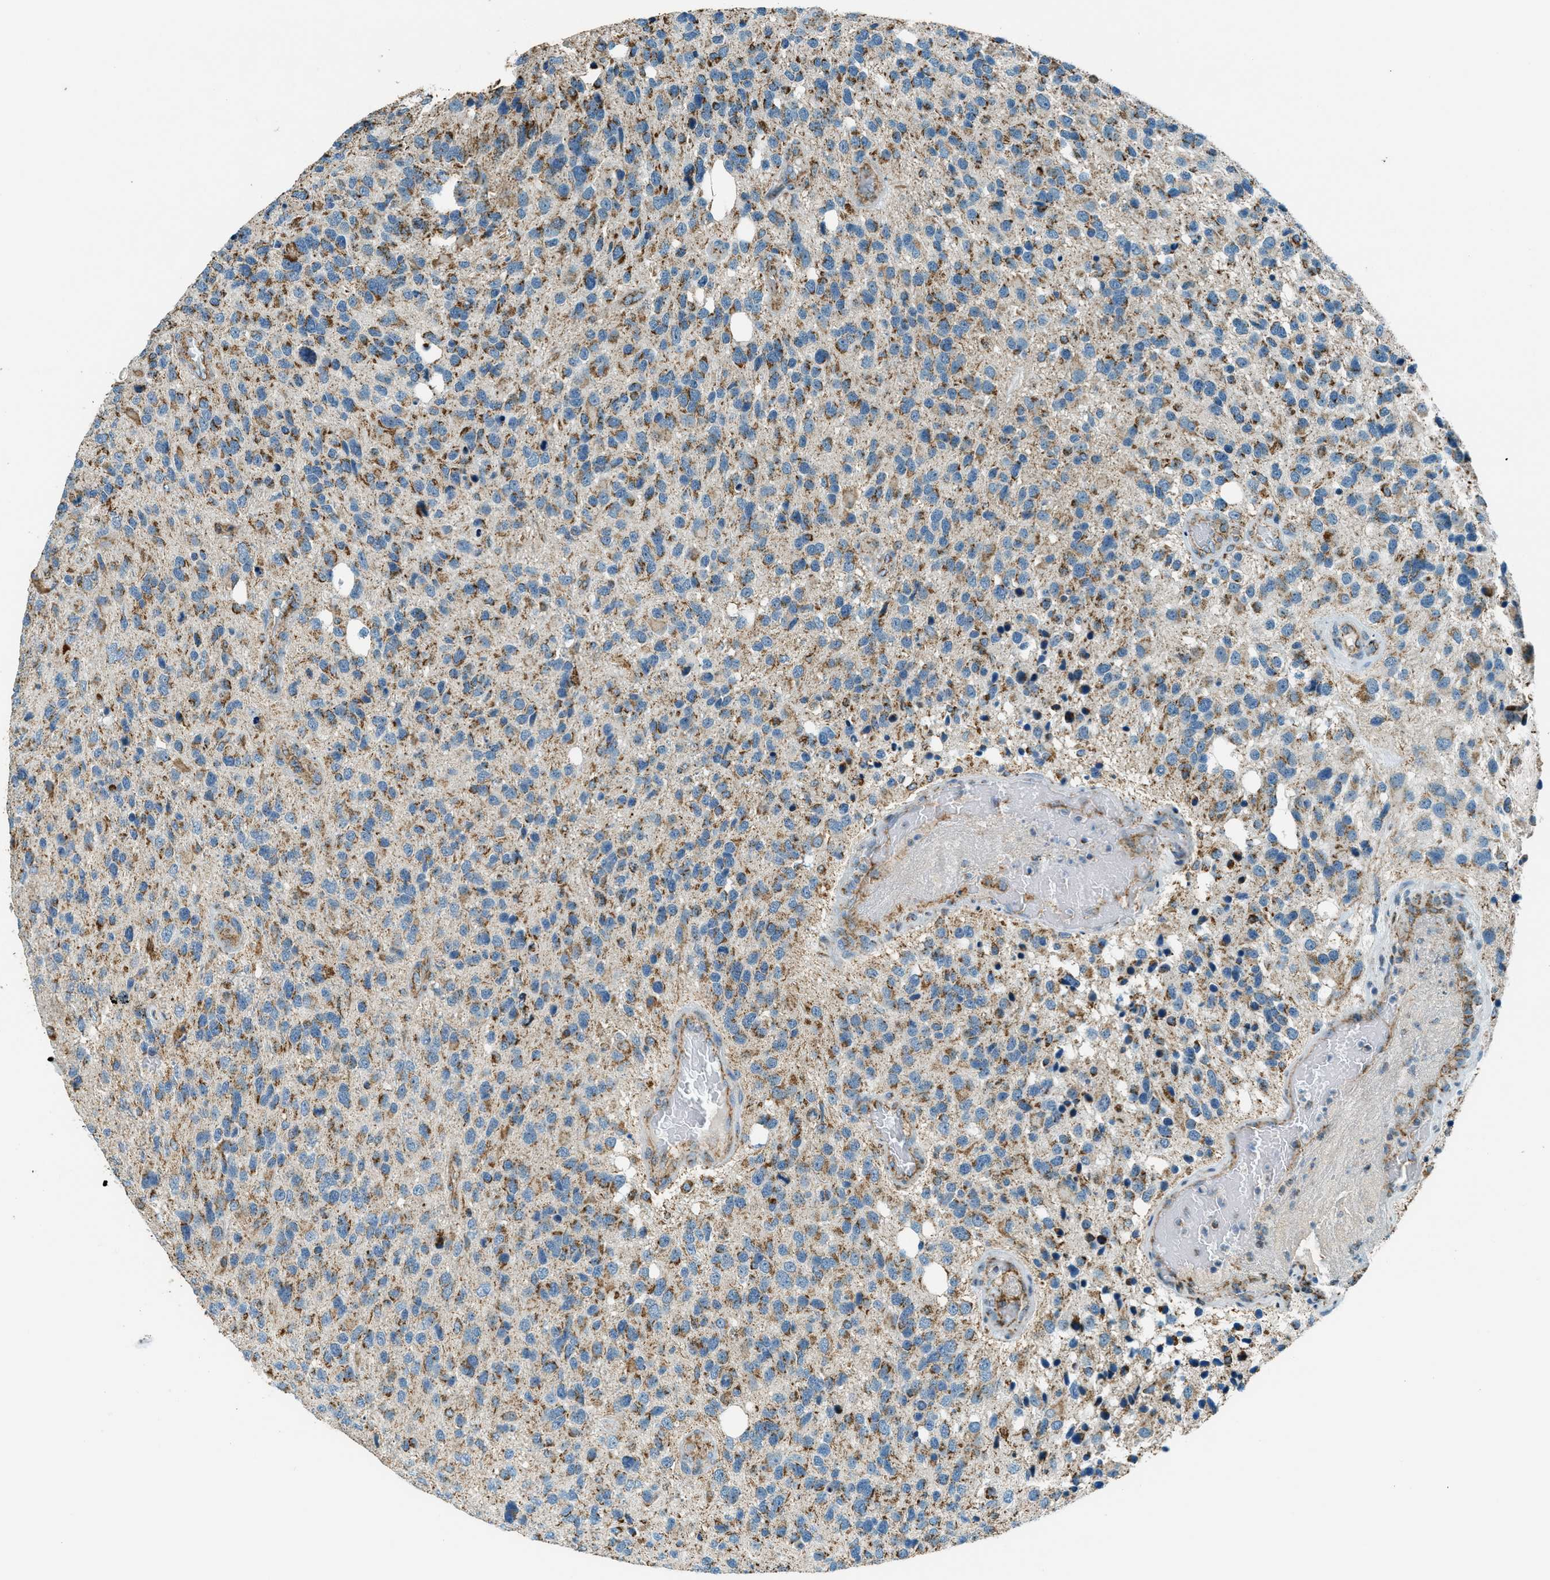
{"staining": {"intensity": "moderate", "quantity": ">75%", "location": "cytoplasmic/membranous"}, "tissue": "glioma", "cell_type": "Tumor cells", "image_type": "cancer", "snomed": [{"axis": "morphology", "description": "Glioma, malignant, High grade"}, {"axis": "topography", "description": "Brain"}], "caption": "DAB (3,3'-diaminobenzidine) immunohistochemical staining of malignant glioma (high-grade) shows moderate cytoplasmic/membranous protein expression in about >75% of tumor cells.", "gene": "CHST15", "patient": {"sex": "female", "age": 58}}